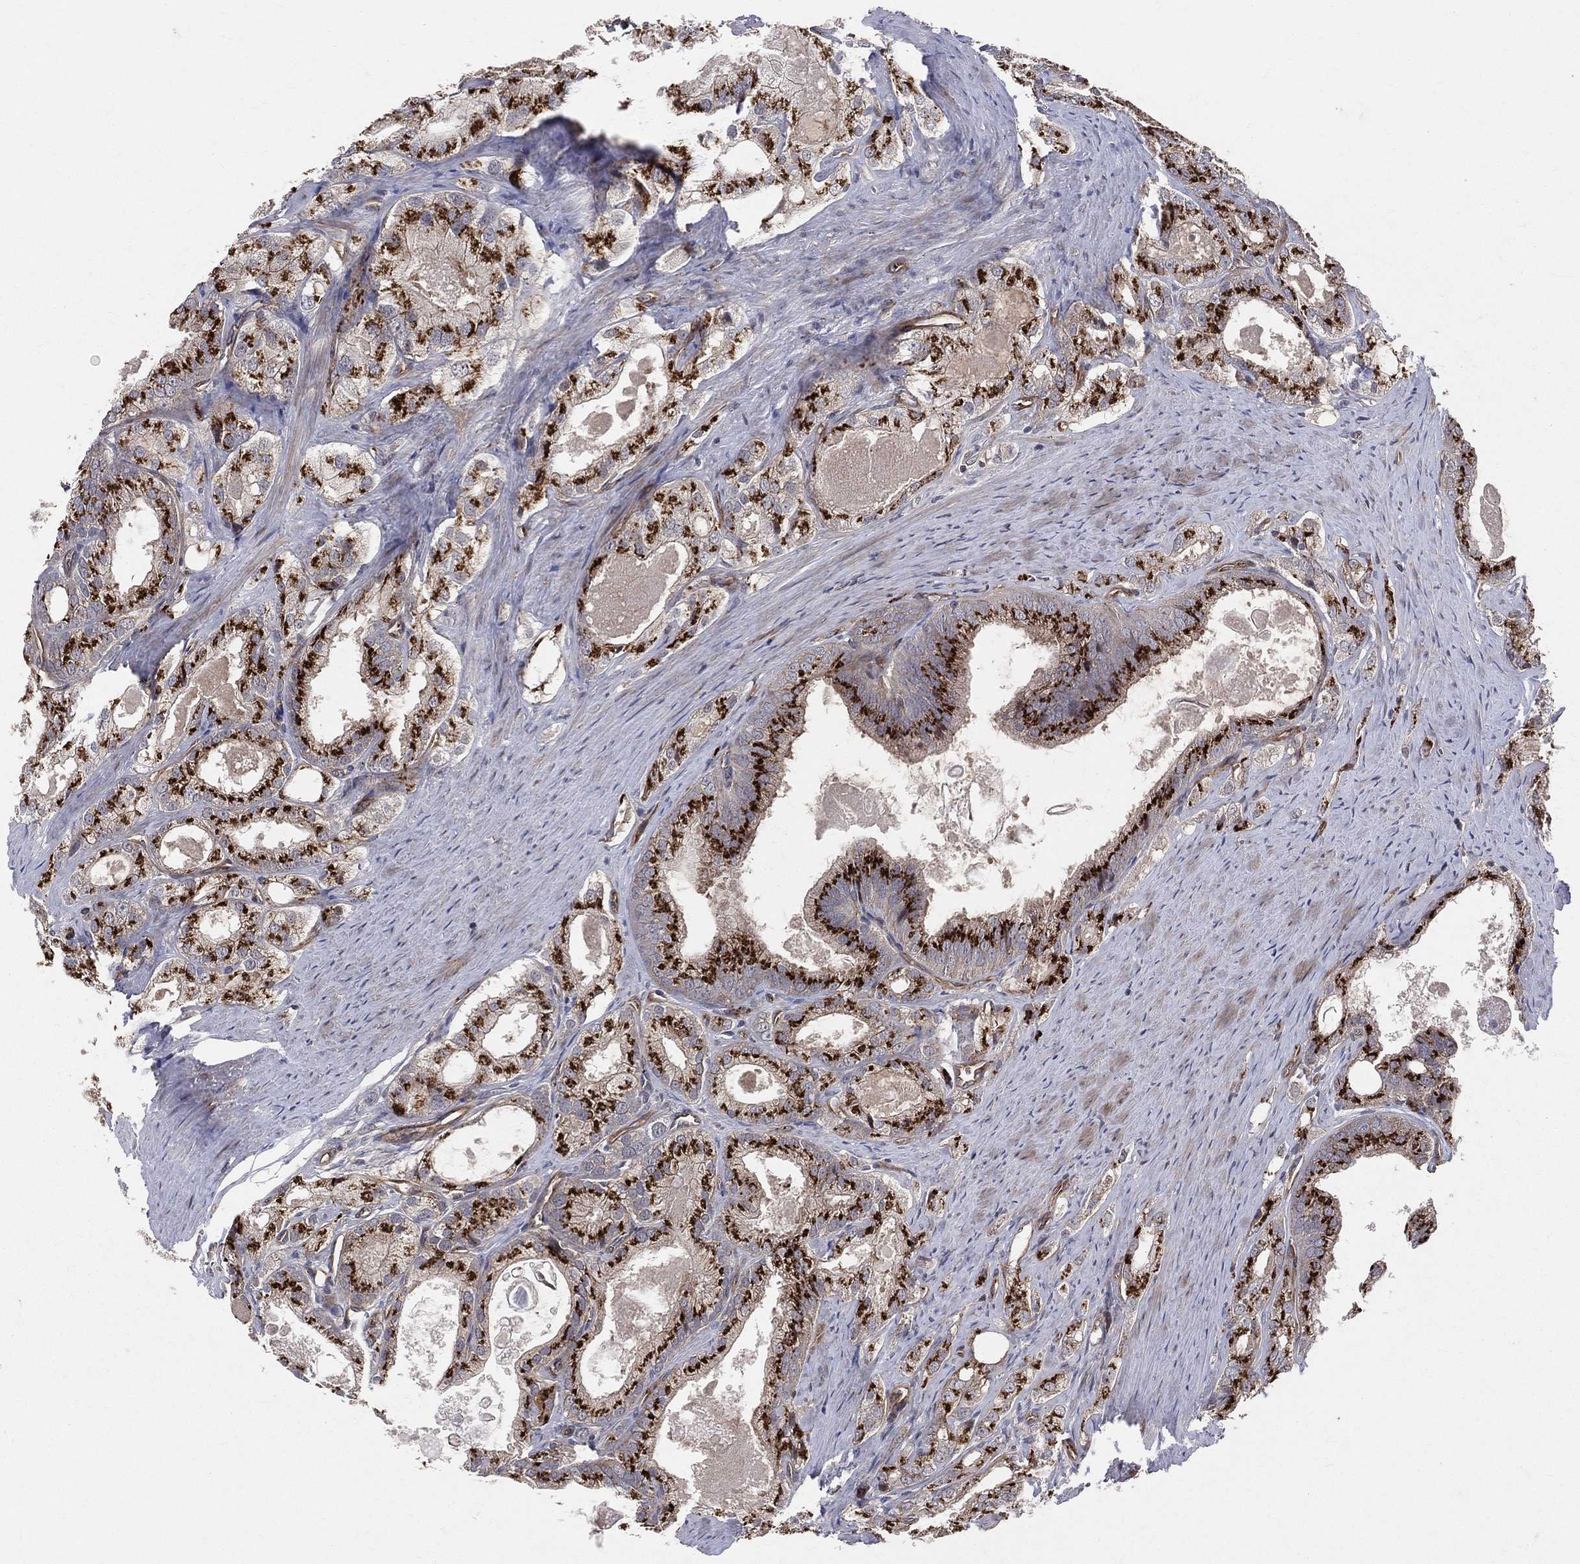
{"staining": {"intensity": "strong", "quantity": ">75%", "location": "cytoplasmic/membranous"}, "tissue": "prostate cancer", "cell_type": "Tumor cells", "image_type": "cancer", "snomed": [{"axis": "morphology", "description": "Adenocarcinoma, NOS"}, {"axis": "morphology", "description": "Adenocarcinoma, High grade"}, {"axis": "topography", "description": "Prostate"}], "caption": "Strong cytoplasmic/membranous staining for a protein is present in approximately >75% of tumor cells of prostate cancer (adenocarcinoma) using IHC.", "gene": "ENTPD1", "patient": {"sex": "male", "age": 70}}